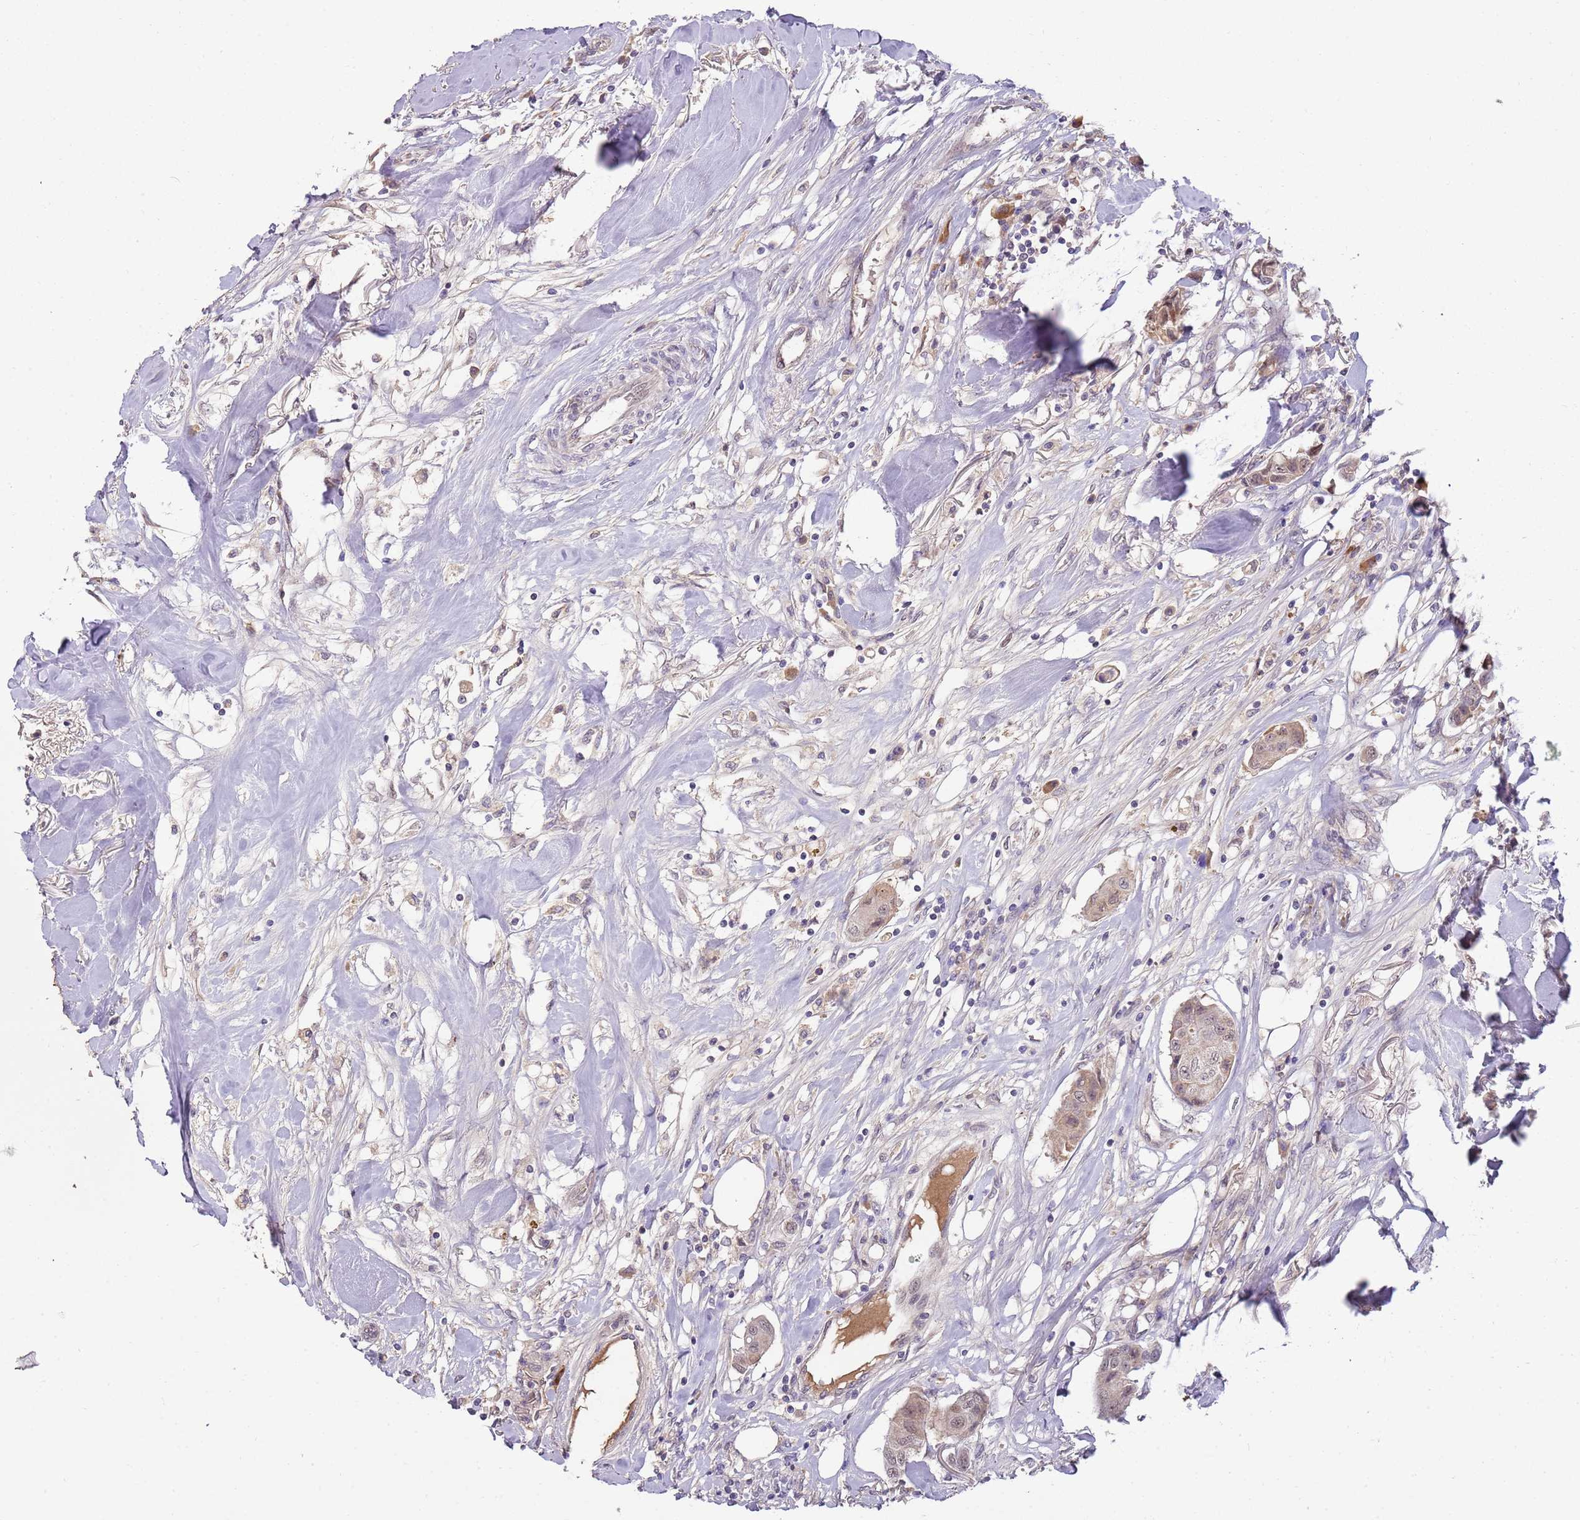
{"staining": {"intensity": "weak", "quantity": "25%-75%", "location": "nuclear"}, "tissue": "breast cancer", "cell_type": "Tumor cells", "image_type": "cancer", "snomed": [{"axis": "morphology", "description": "Duct carcinoma"}, {"axis": "topography", "description": "Breast"}], "caption": "Invasive ductal carcinoma (breast) stained with DAB (3,3'-diaminobenzidine) IHC reveals low levels of weak nuclear positivity in approximately 25%-75% of tumor cells. (DAB (3,3'-diaminobenzidine) = brown stain, brightfield microscopy at high magnification).", "gene": "NBPF6", "patient": {"sex": "female", "age": 80}}